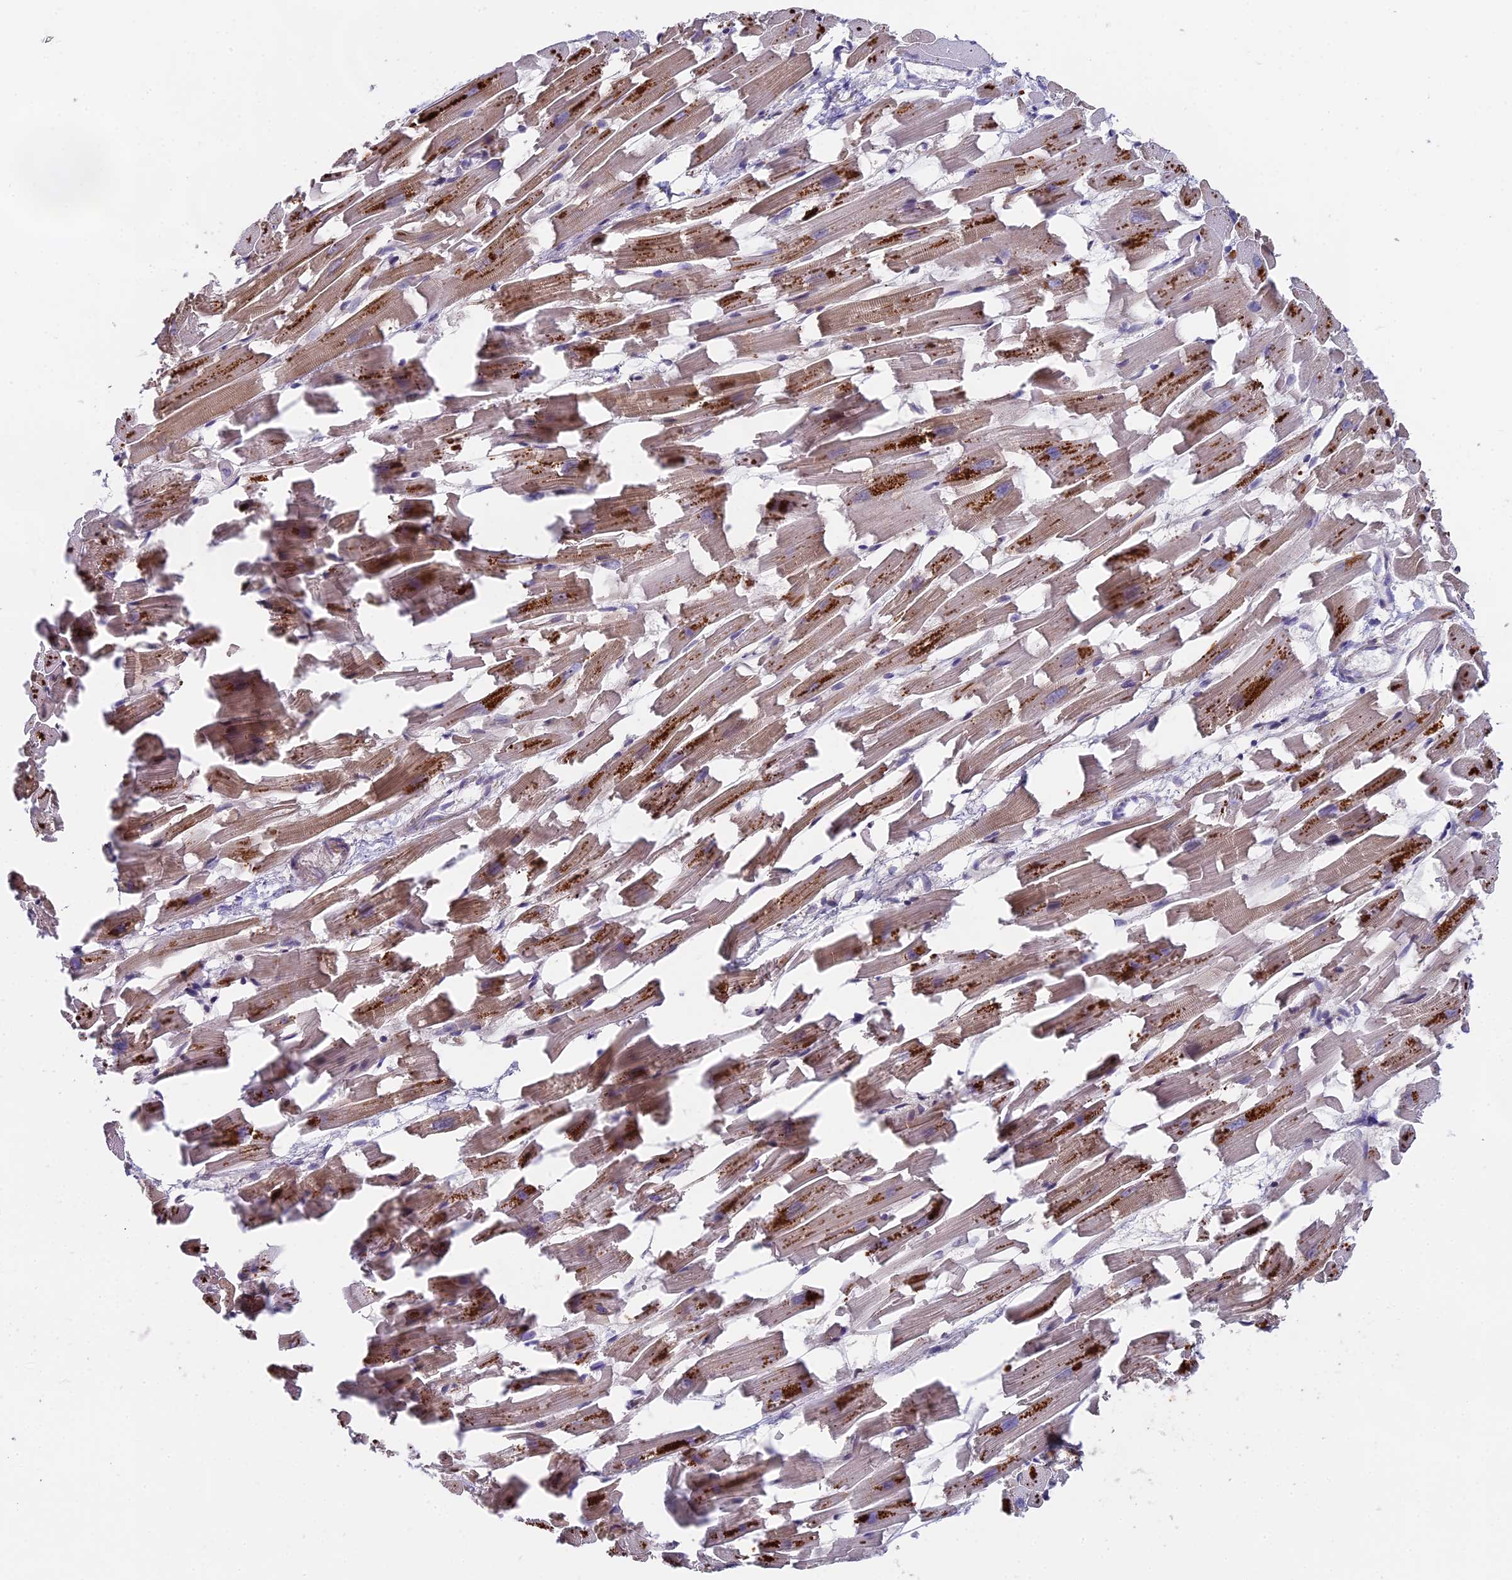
{"staining": {"intensity": "moderate", "quantity": "25%-75%", "location": "cytoplasmic/membranous"}, "tissue": "heart muscle", "cell_type": "Cardiomyocytes", "image_type": "normal", "snomed": [{"axis": "morphology", "description": "Normal tissue, NOS"}, {"axis": "topography", "description": "Heart"}], "caption": "Heart muscle stained with a brown dye exhibits moderate cytoplasmic/membranous positive expression in approximately 25%-75% of cardiomyocytes.", "gene": "PYGO1", "patient": {"sex": "female", "age": 64}}